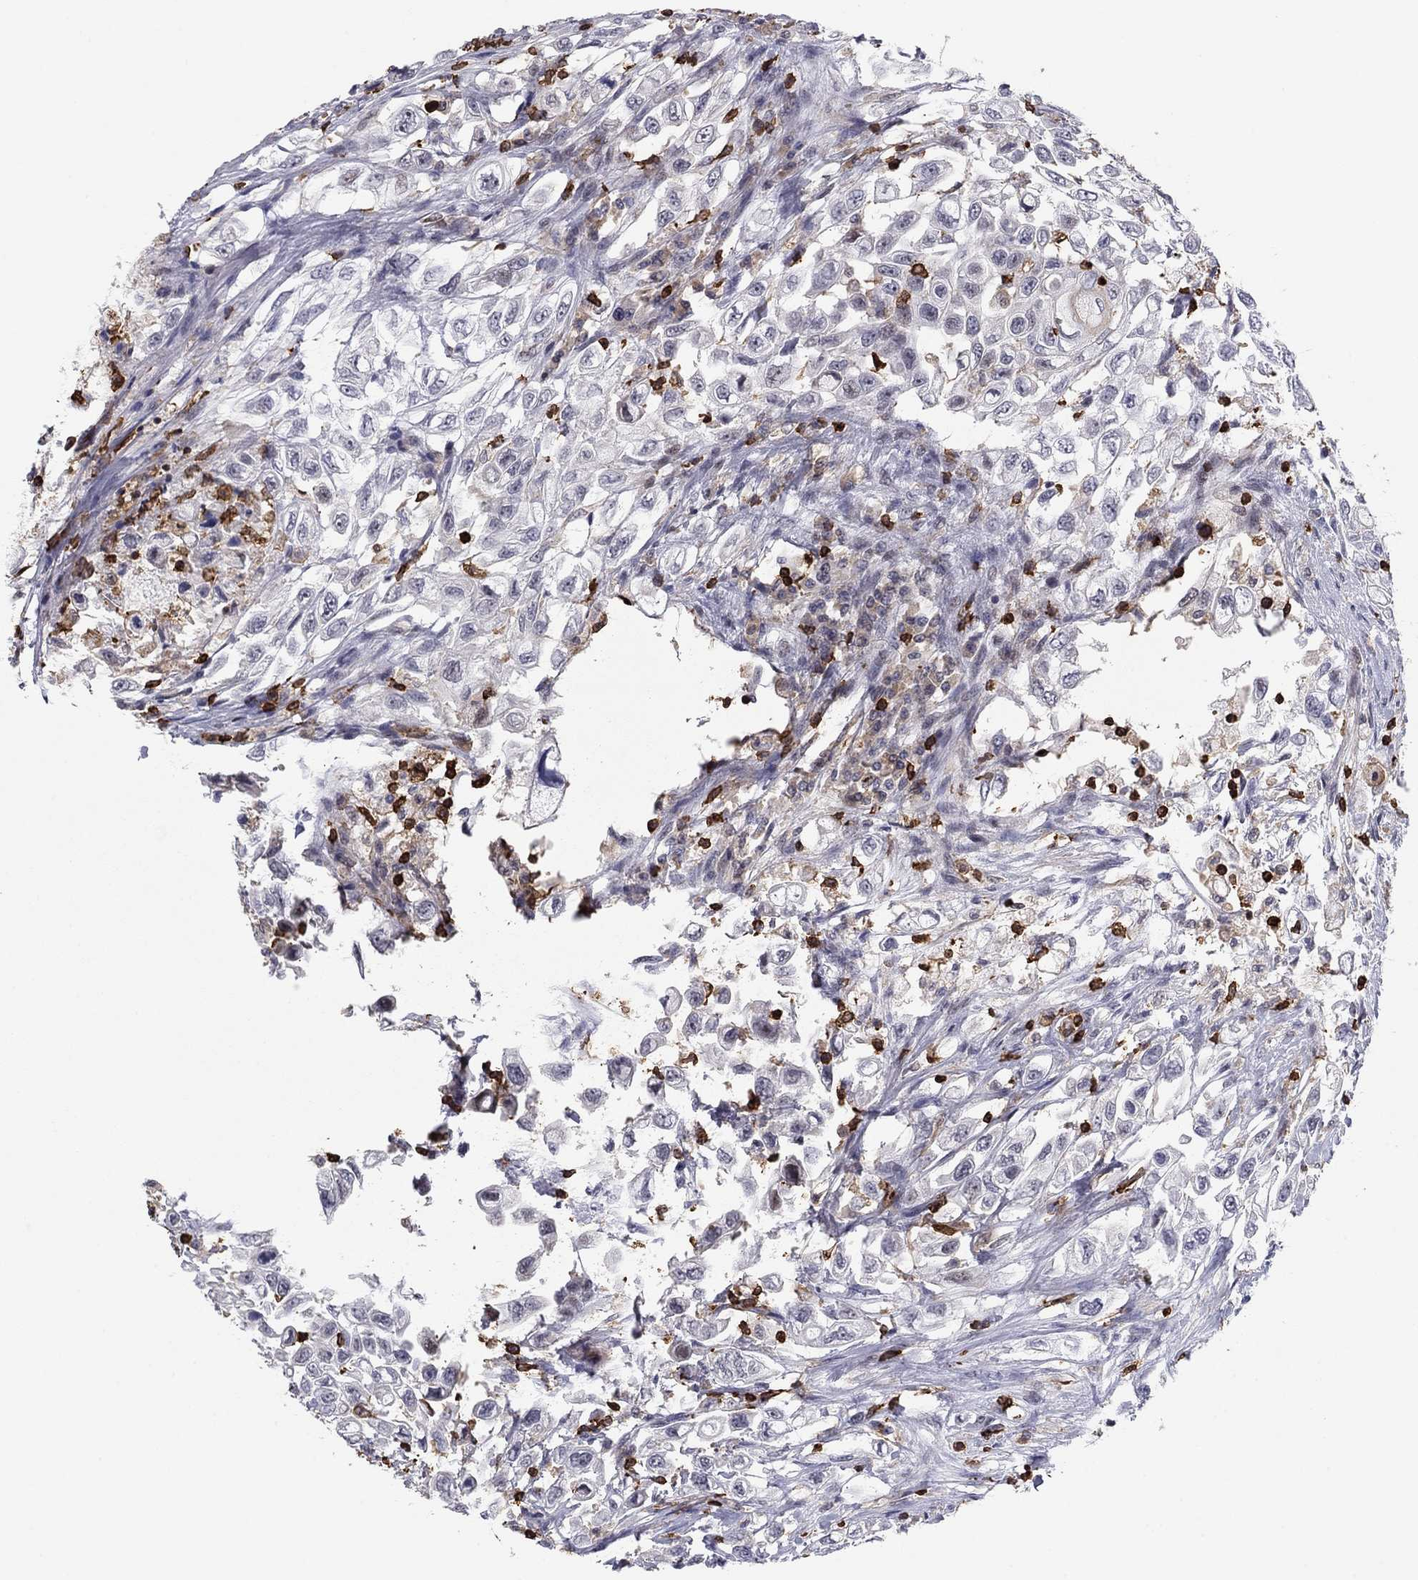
{"staining": {"intensity": "negative", "quantity": "none", "location": "none"}, "tissue": "urothelial cancer", "cell_type": "Tumor cells", "image_type": "cancer", "snomed": [{"axis": "morphology", "description": "Urothelial carcinoma, High grade"}, {"axis": "topography", "description": "Urinary bladder"}], "caption": "Immunohistochemistry of human urothelial carcinoma (high-grade) displays no positivity in tumor cells. (DAB IHC with hematoxylin counter stain).", "gene": "ARHGAP27", "patient": {"sex": "female", "age": 56}}